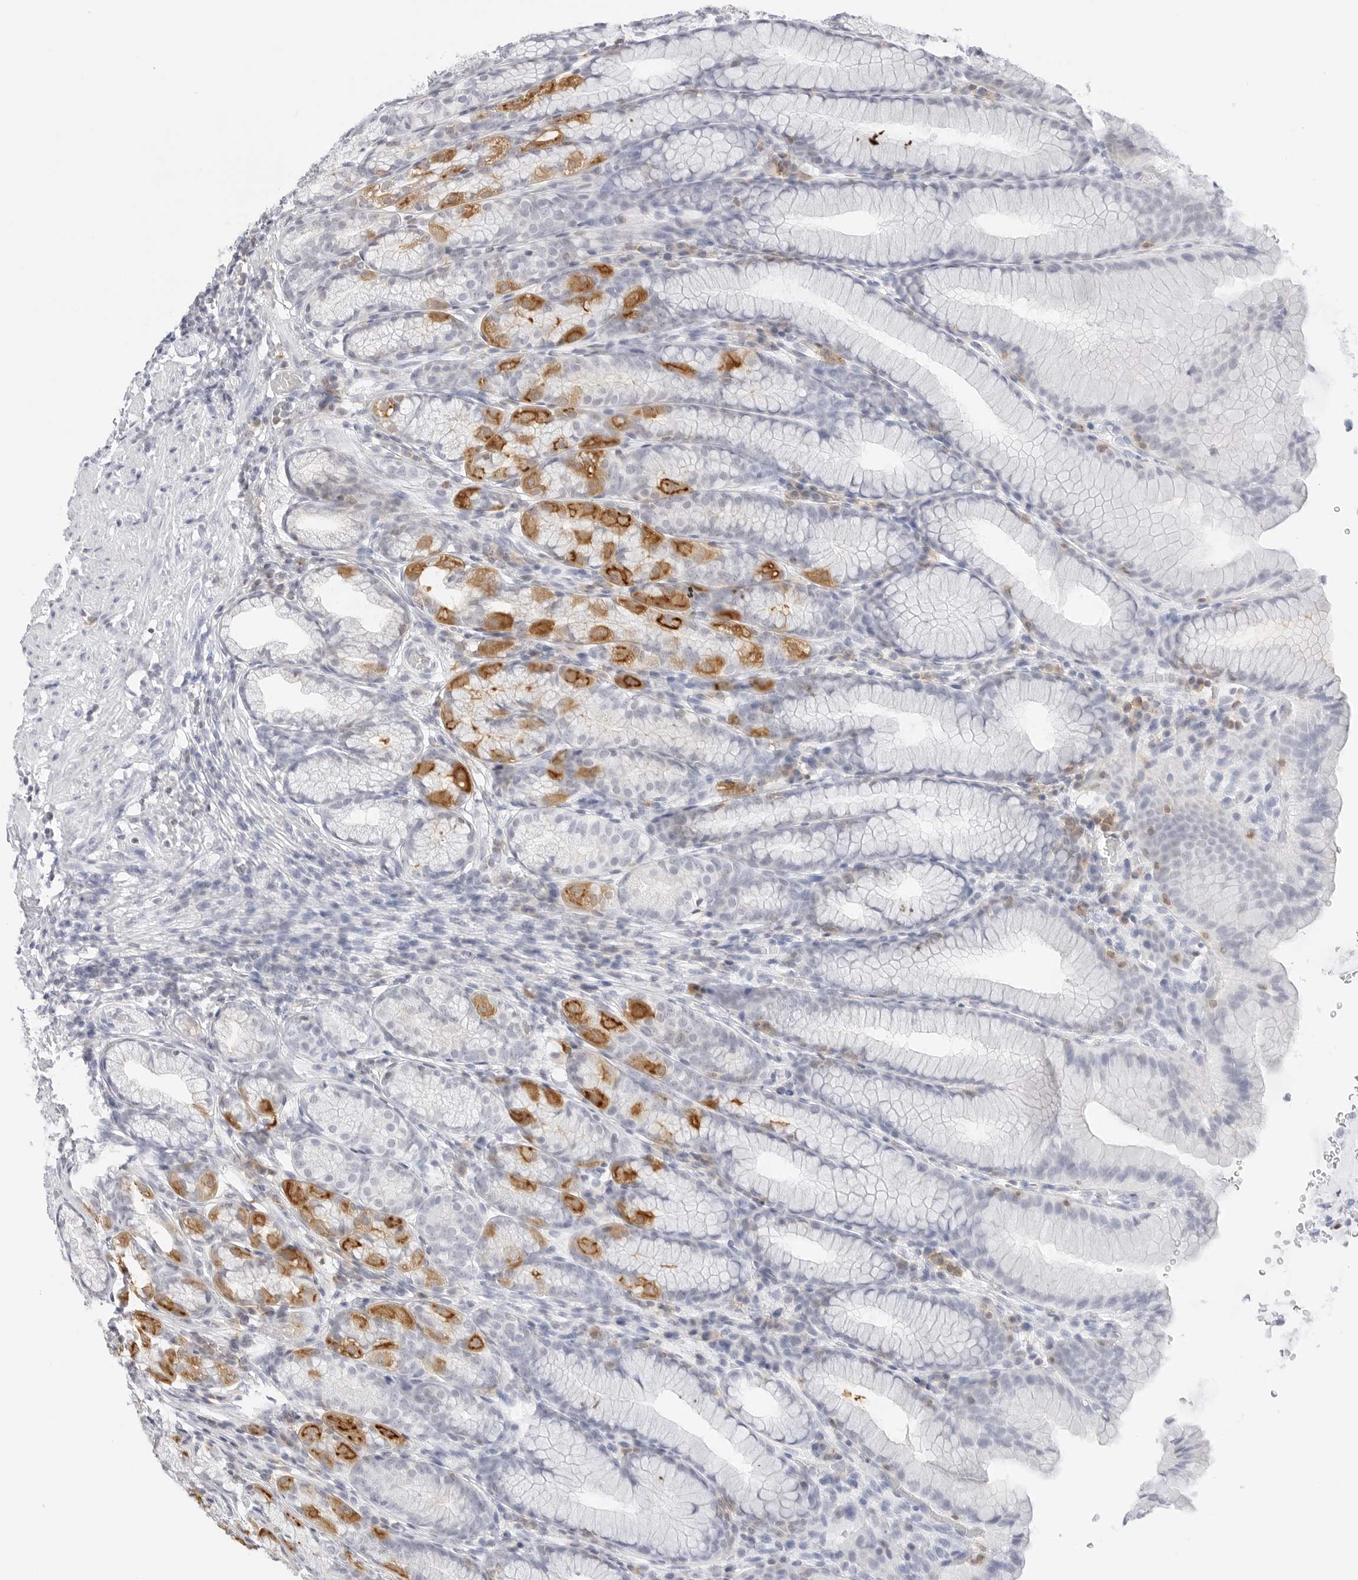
{"staining": {"intensity": "strong", "quantity": "25%-75%", "location": "cytoplasmic/membranous"}, "tissue": "stomach", "cell_type": "Glandular cells", "image_type": "normal", "snomed": [{"axis": "morphology", "description": "Normal tissue, NOS"}, {"axis": "topography", "description": "Stomach"}], "caption": "Strong cytoplasmic/membranous protein expression is seen in about 25%-75% of glandular cells in stomach.", "gene": "SLC9A3R1", "patient": {"sex": "male", "age": 42}}